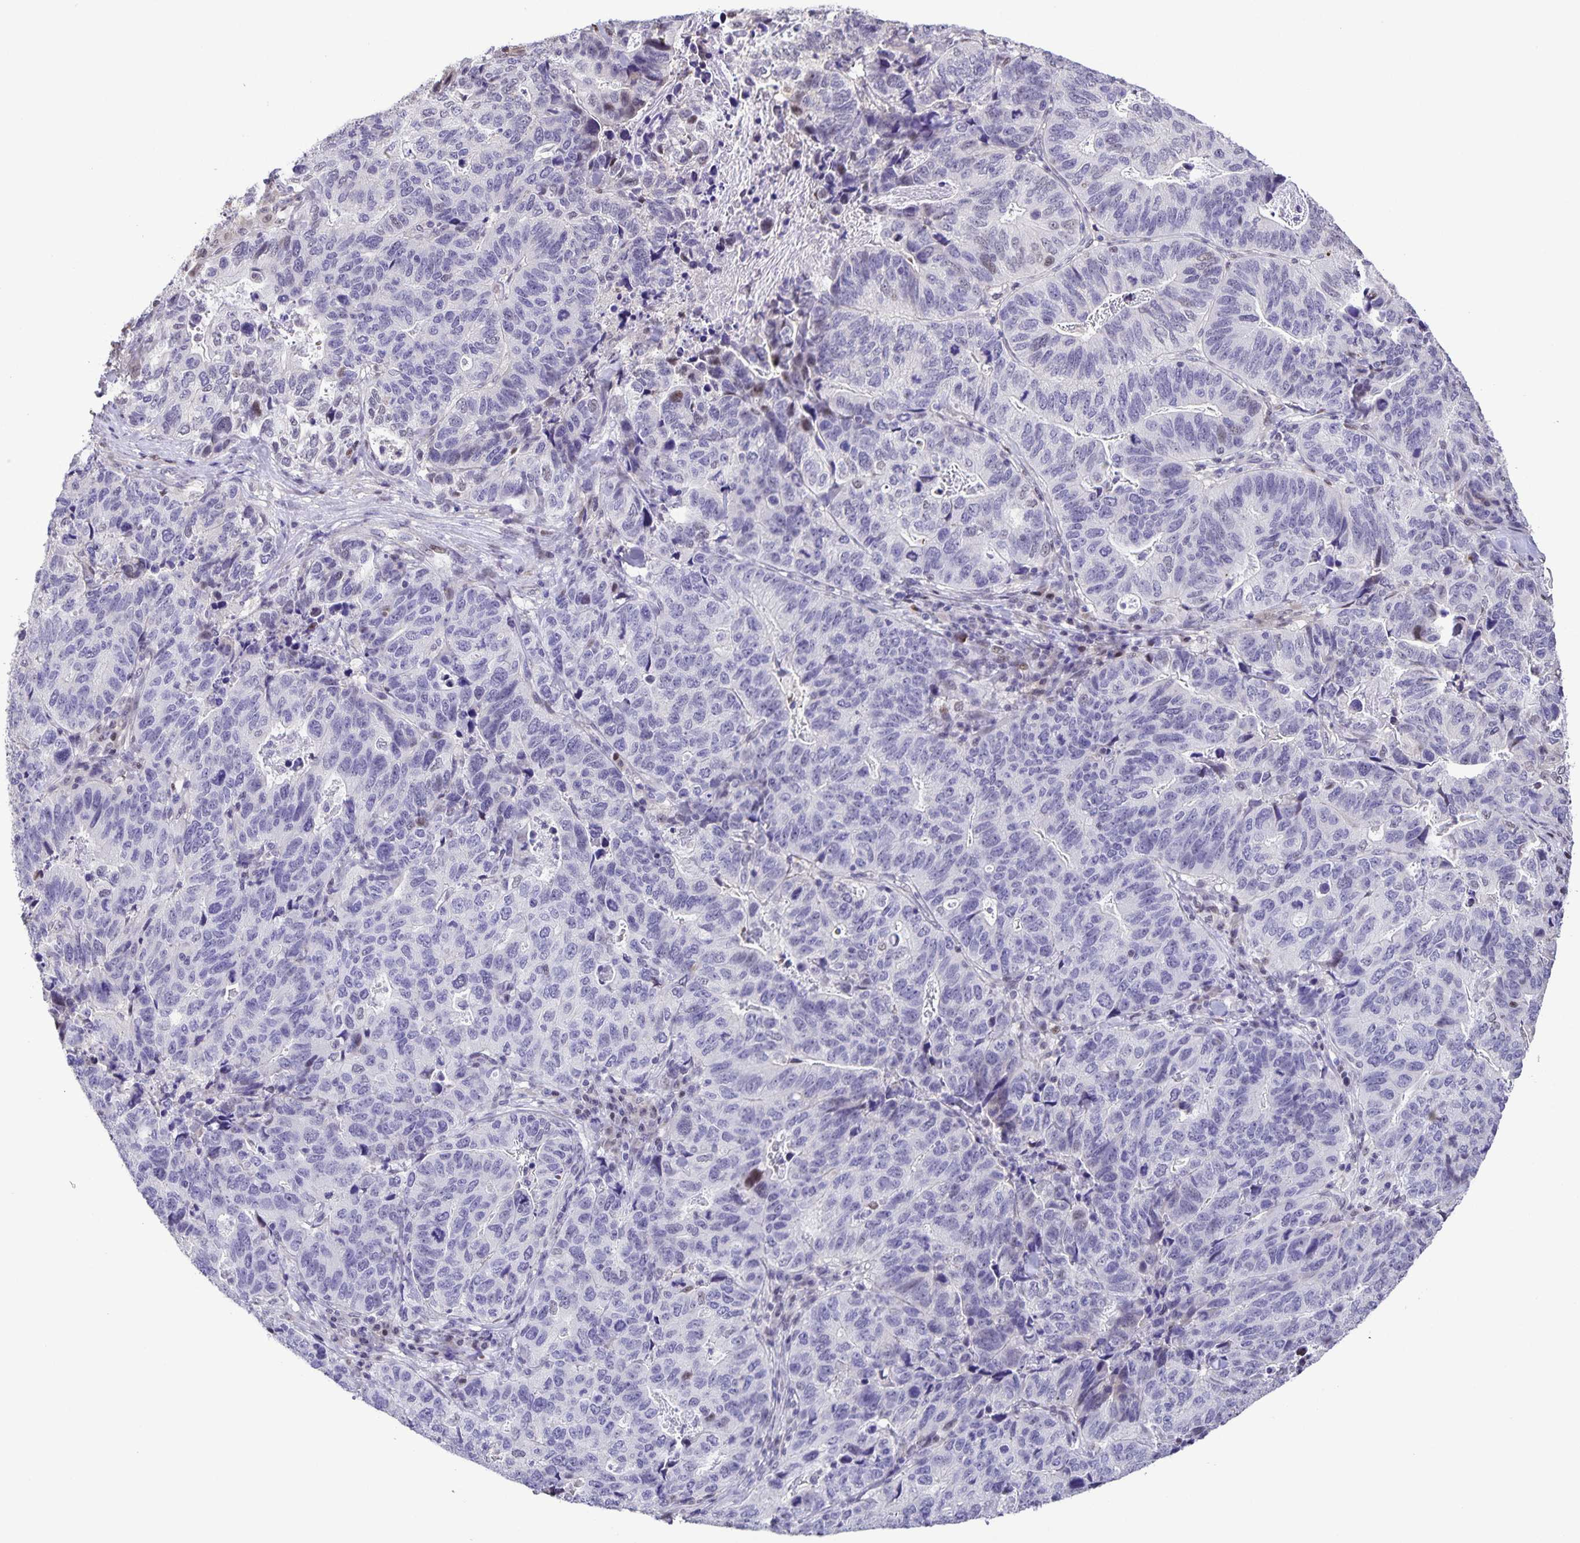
{"staining": {"intensity": "negative", "quantity": "none", "location": "none"}, "tissue": "stomach cancer", "cell_type": "Tumor cells", "image_type": "cancer", "snomed": [{"axis": "morphology", "description": "Adenocarcinoma, NOS"}, {"axis": "topography", "description": "Stomach, upper"}], "caption": "Micrograph shows no protein positivity in tumor cells of stomach adenocarcinoma tissue.", "gene": "ONECUT2", "patient": {"sex": "female", "age": 67}}